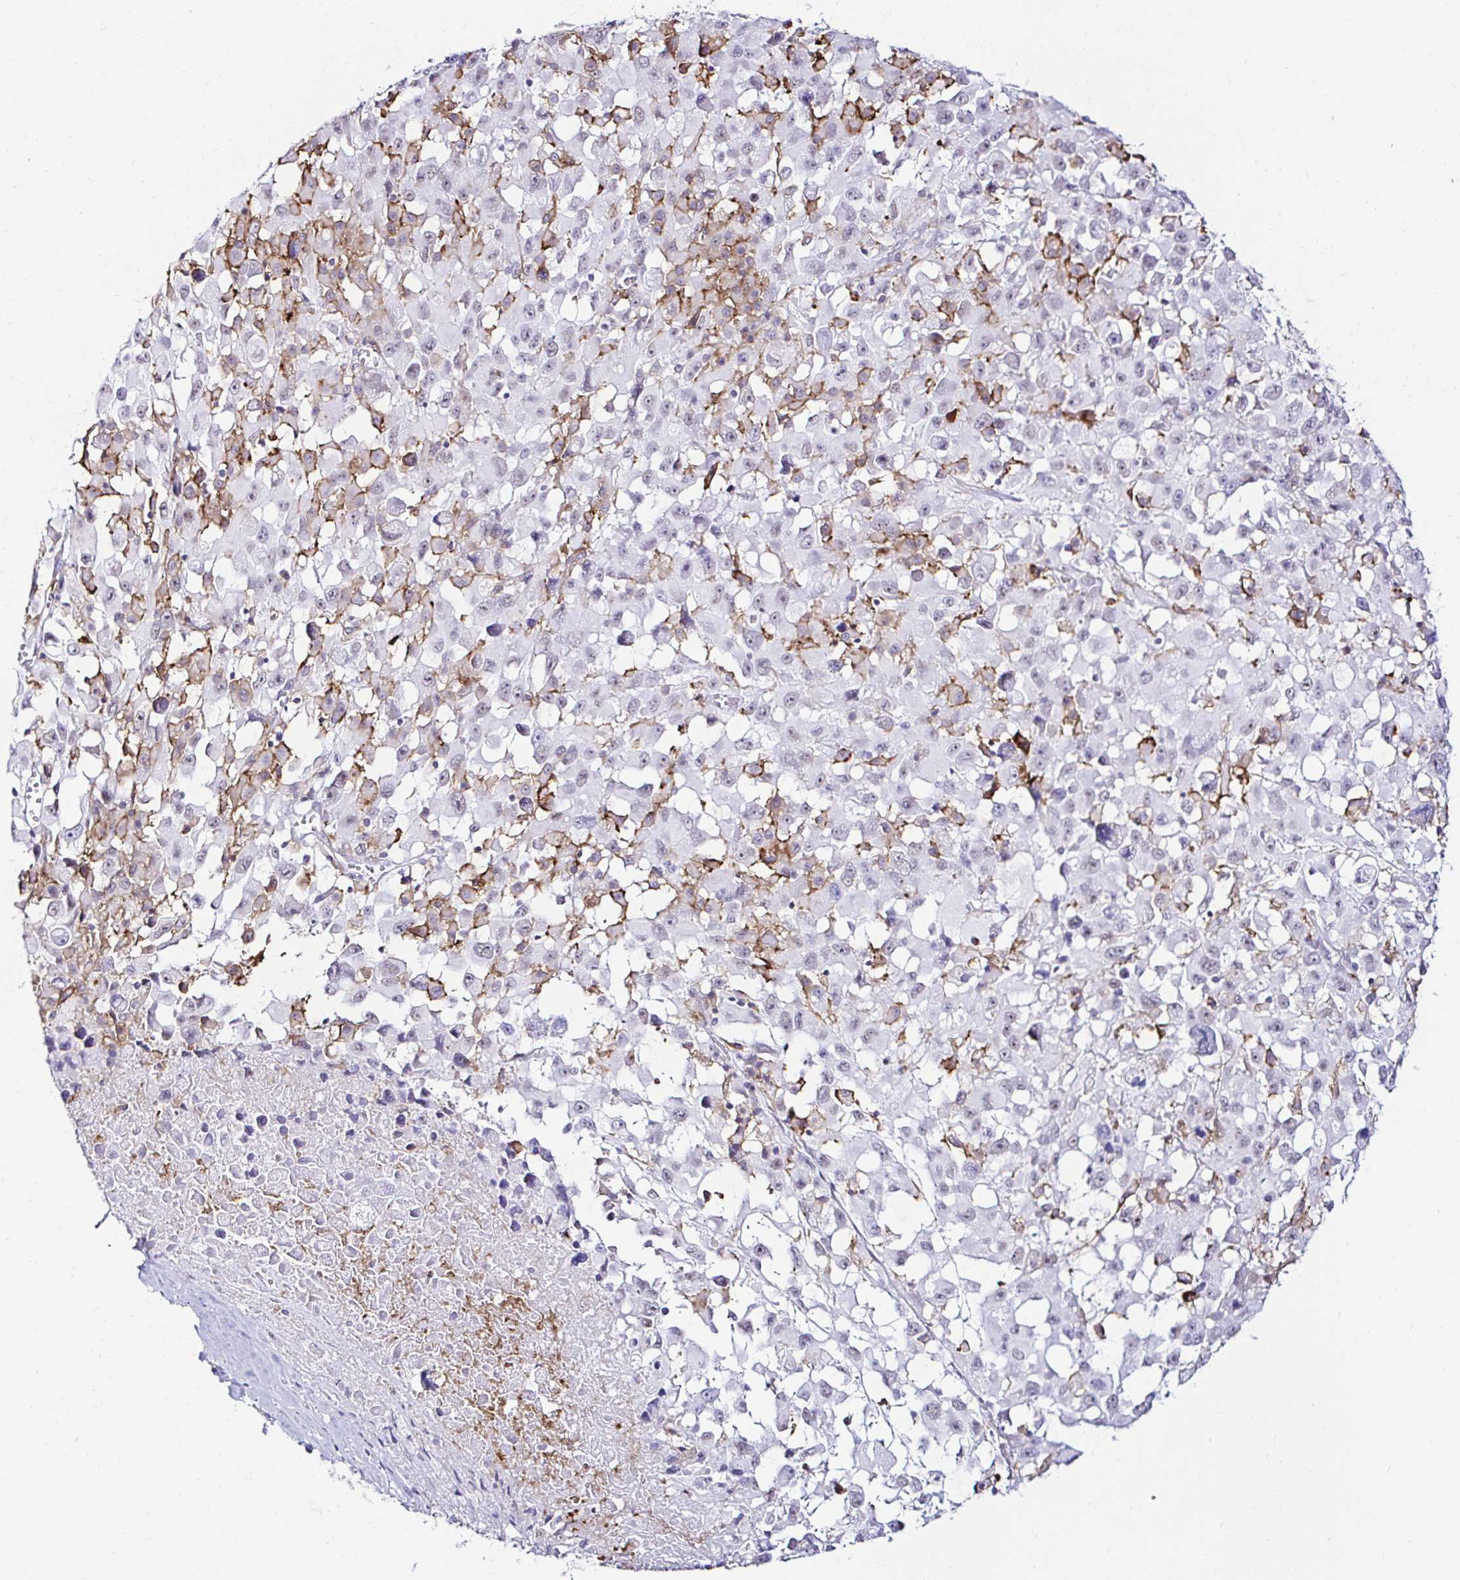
{"staining": {"intensity": "negative", "quantity": "none", "location": "none"}, "tissue": "melanoma", "cell_type": "Tumor cells", "image_type": "cancer", "snomed": [{"axis": "morphology", "description": "Malignant melanoma, Metastatic site"}, {"axis": "topography", "description": "Soft tissue"}], "caption": "Micrograph shows no protein staining in tumor cells of melanoma tissue.", "gene": "CYBB", "patient": {"sex": "male", "age": 50}}